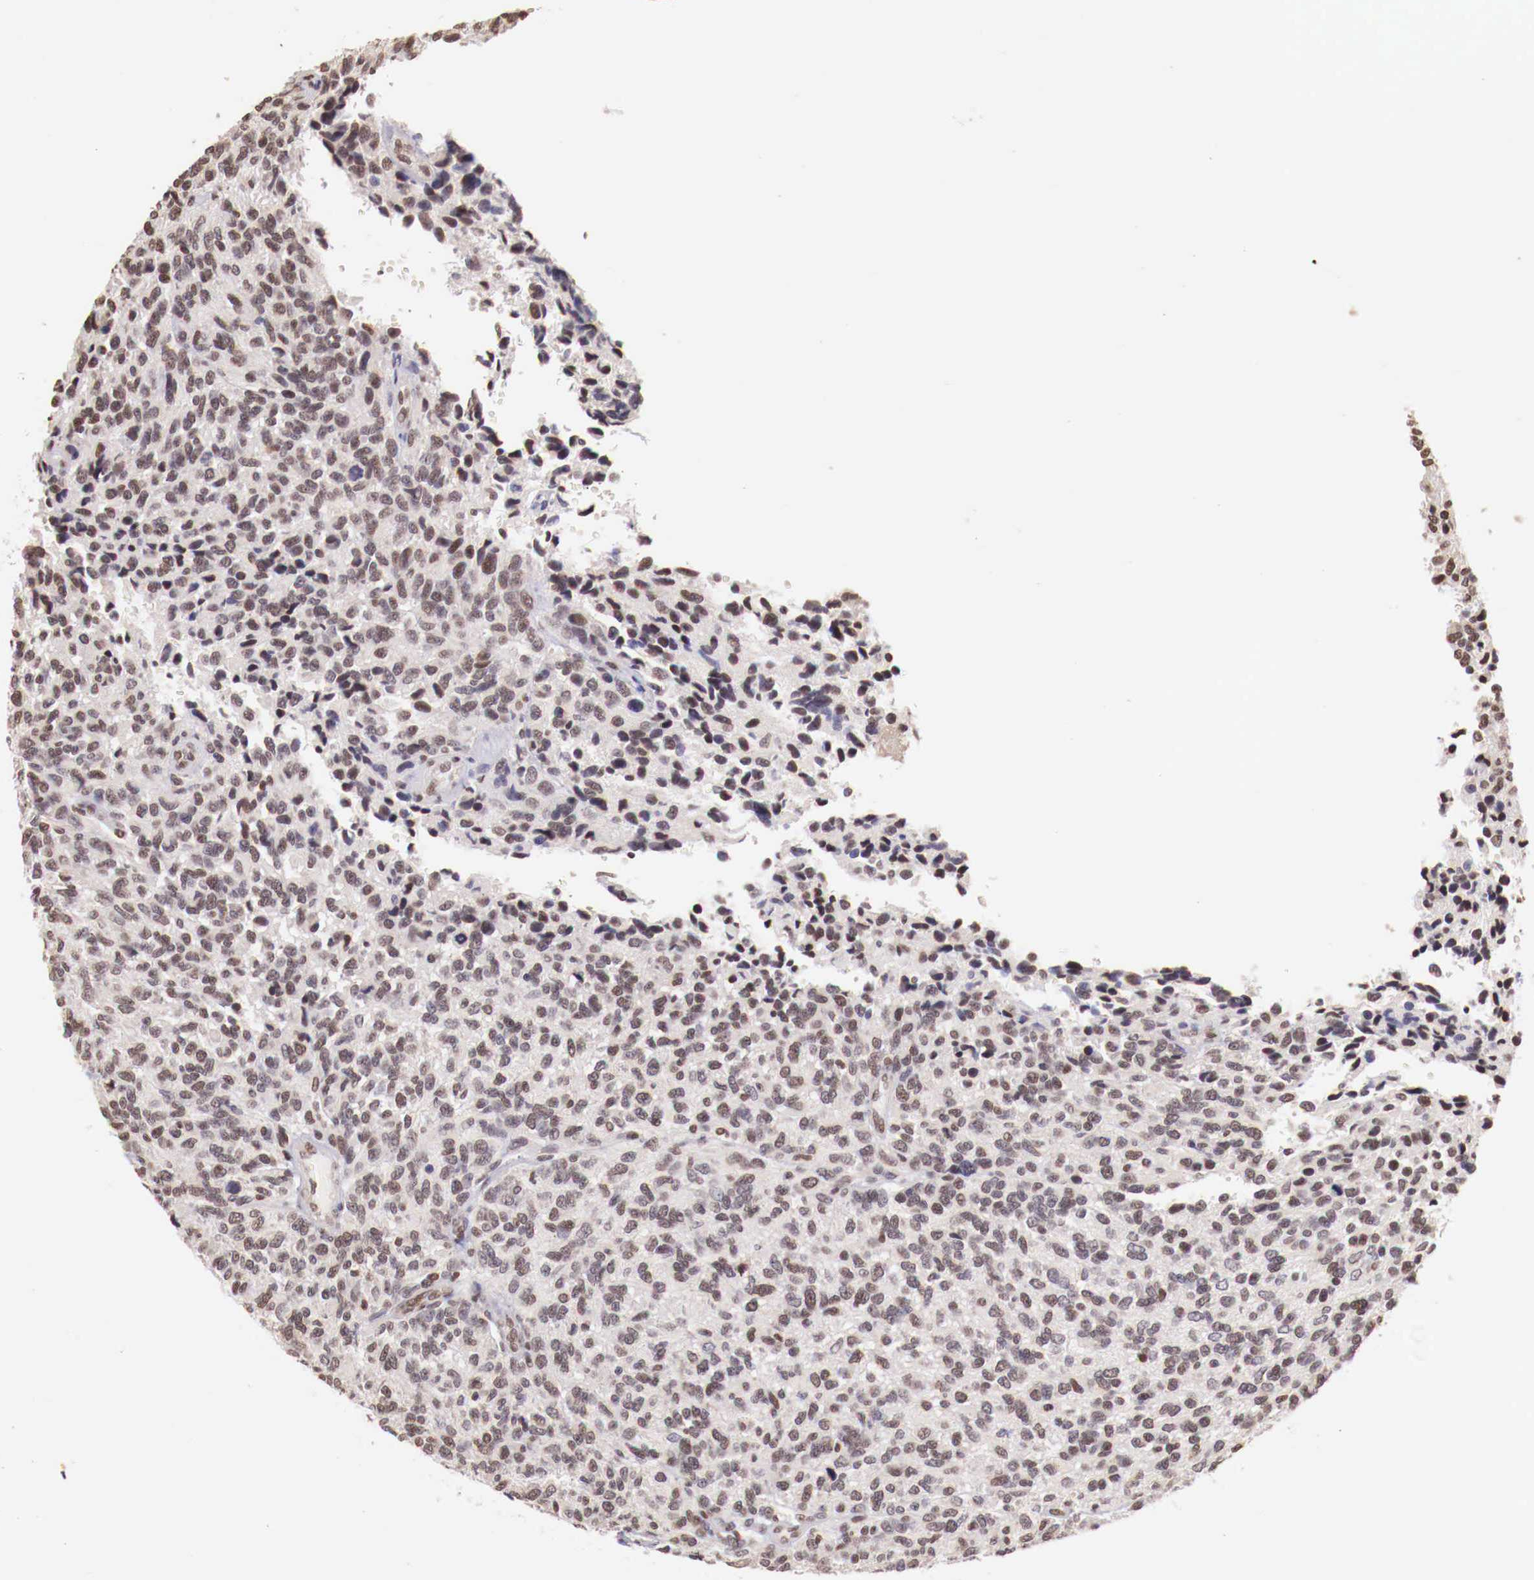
{"staining": {"intensity": "weak", "quantity": "25%-75%", "location": "nuclear"}, "tissue": "glioma", "cell_type": "Tumor cells", "image_type": "cancer", "snomed": [{"axis": "morphology", "description": "Glioma, malignant, High grade"}, {"axis": "topography", "description": "Brain"}], "caption": "An immunohistochemistry photomicrograph of tumor tissue is shown. Protein staining in brown labels weak nuclear positivity in glioma within tumor cells. (Brightfield microscopy of DAB IHC at high magnification).", "gene": "SP1", "patient": {"sex": "male", "age": 77}}